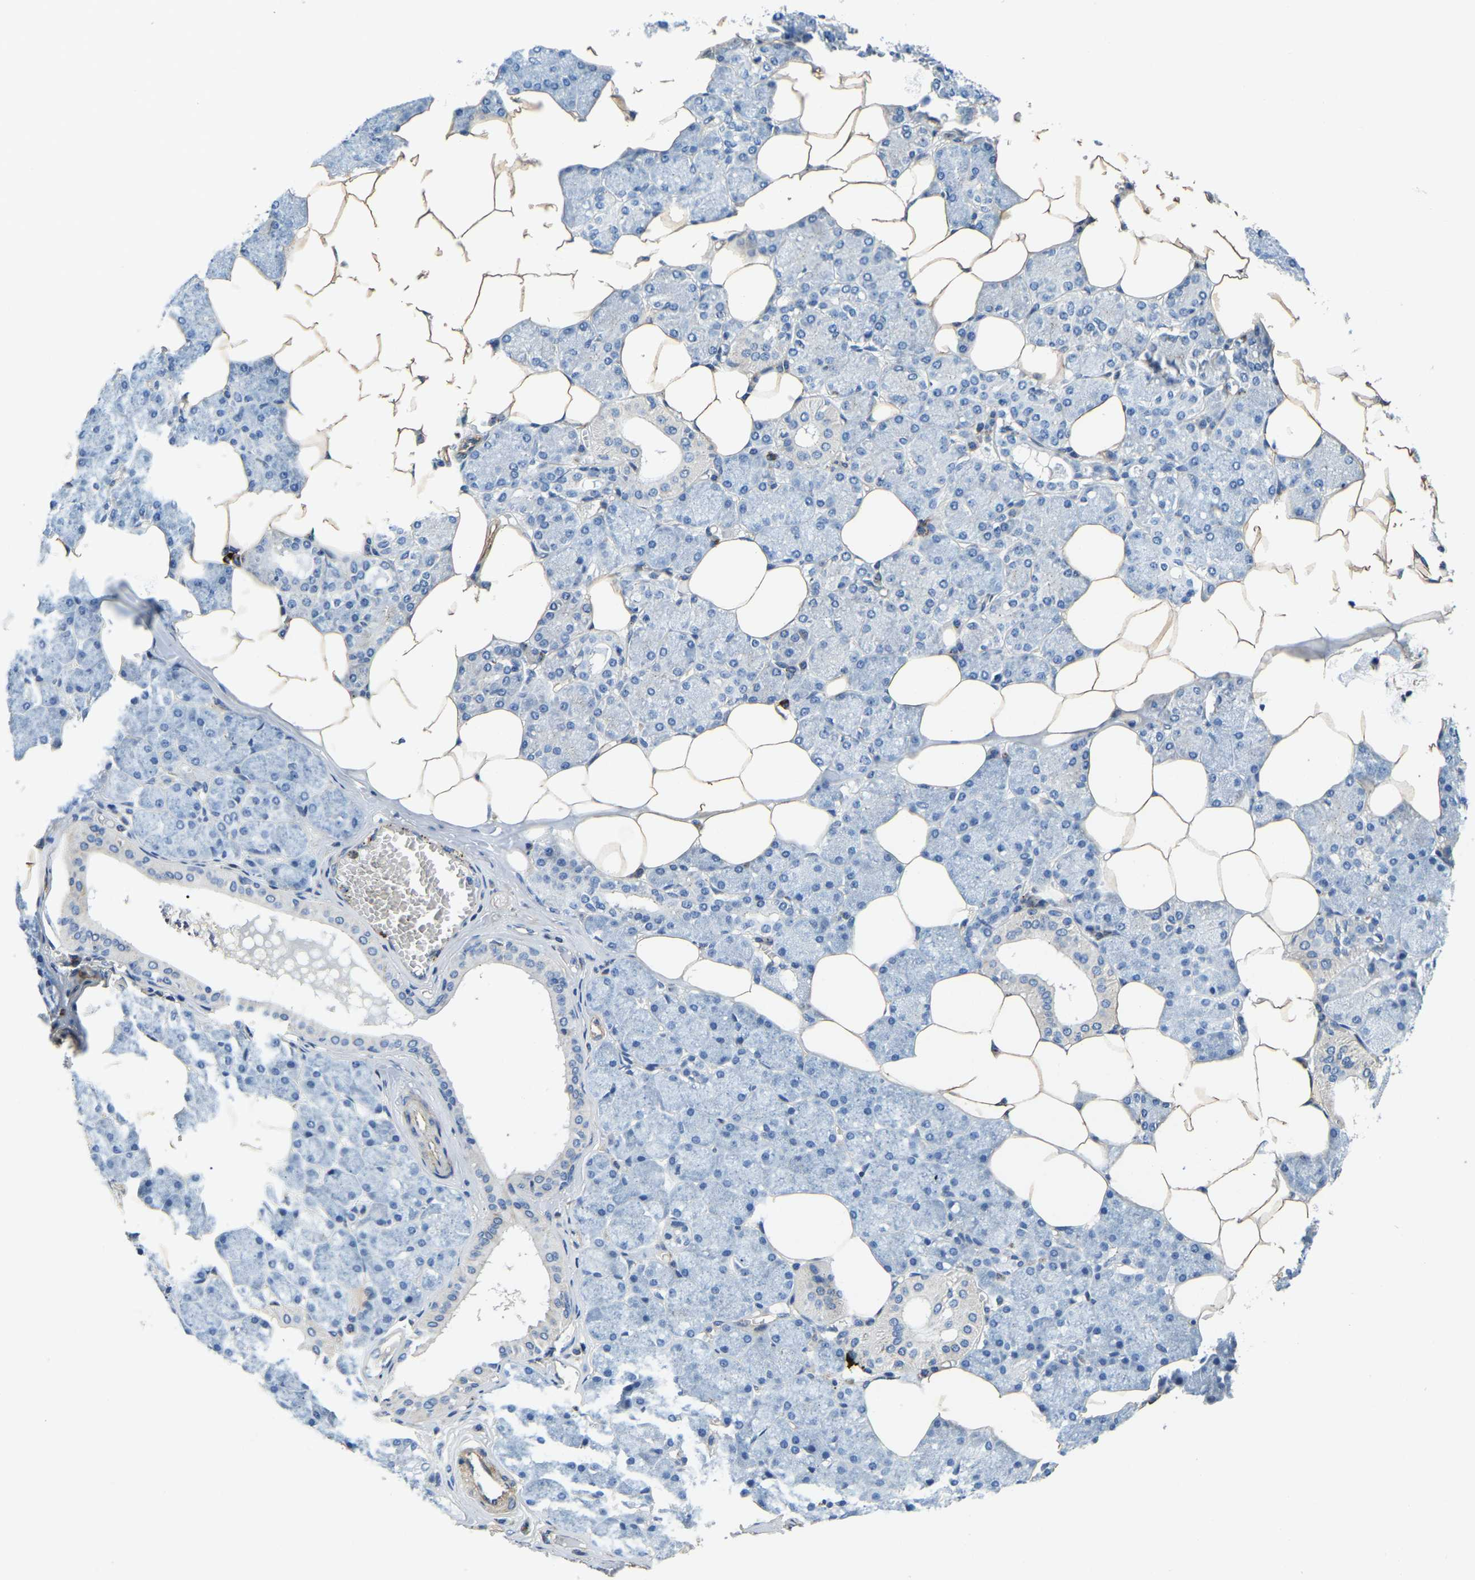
{"staining": {"intensity": "negative", "quantity": "none", "location": "none"}, "tissue": "salivary gland", "cell_type": "Glandular cells", "image_type": "normal", "snomed": [{"axis": "morphology", "description": "Normal tissue, NOS"}, {"axis": "topography", "description": "Salivary gland"}], "caption": "Immunohistochemistry (IHC) micrograph of unremarkable salivary gland: human salivary gland stained with DAB (3,3'-diaminobenzidine) demonstrates no significant protein expression in glandular cells. (Brightfield microscopy of DAB (3,3'-diaminobenzidine) IHC at high magnification).", "gene": "RNF39", "patient": {"sex": "male", "age": 62}}